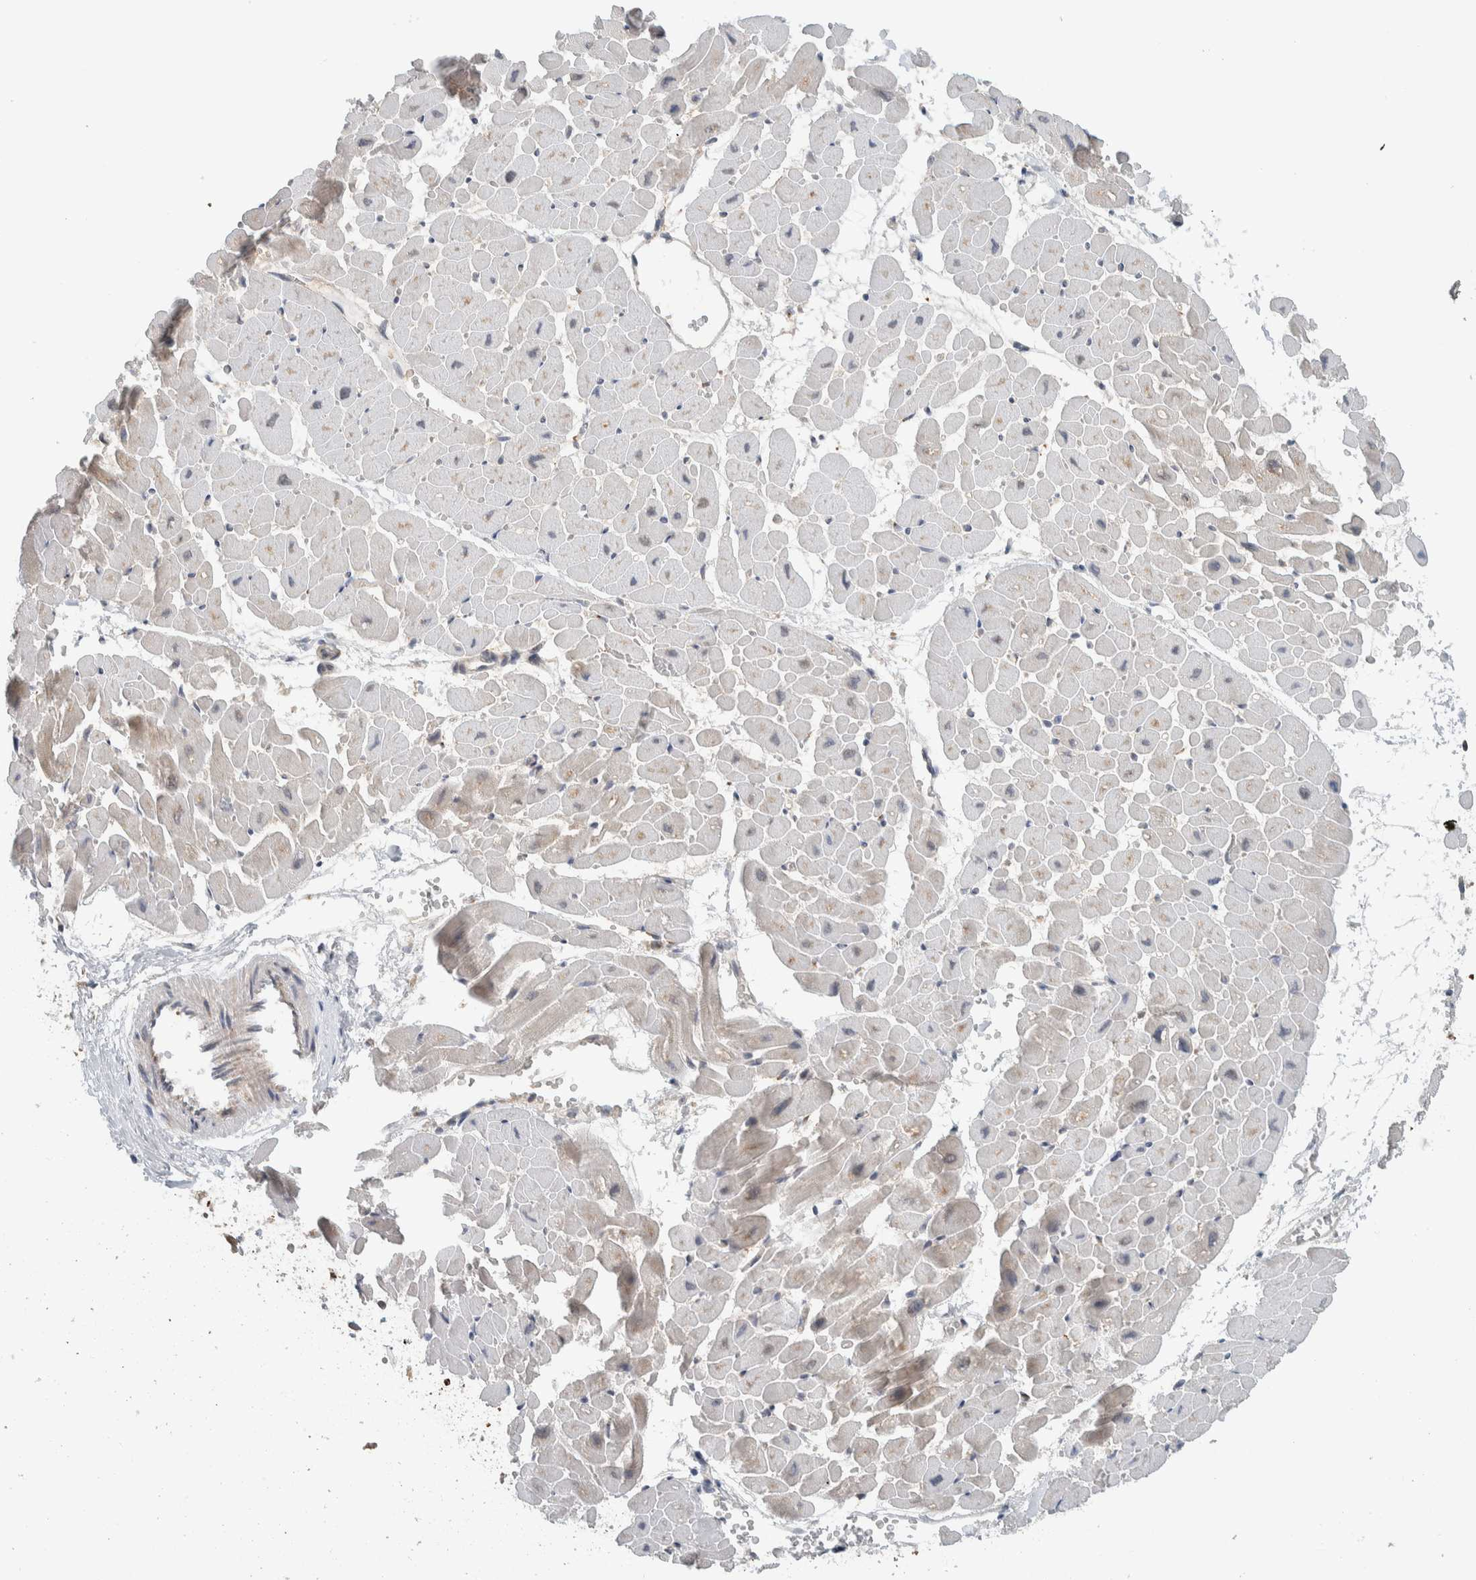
{"staining": {"intensity": "negative", "quantity": "none", "location": "none"}, "tissue": "heart muscle", "cell_type": "Cardiomyocytes", "image_type": "normal", "snomed": [{"axis": "morphology", "description": "Normal tissue, NOS"}, {"axis": "topography", "description": "Heart"}], "caption": "Photomicrograph shows no protein expression in cardiomyocytes of benign heart muscle. (DAB immunohistochemistry (IHC), high magnification).", "gene": "RERE", "patient": {"sex": "male", "age": 45}}